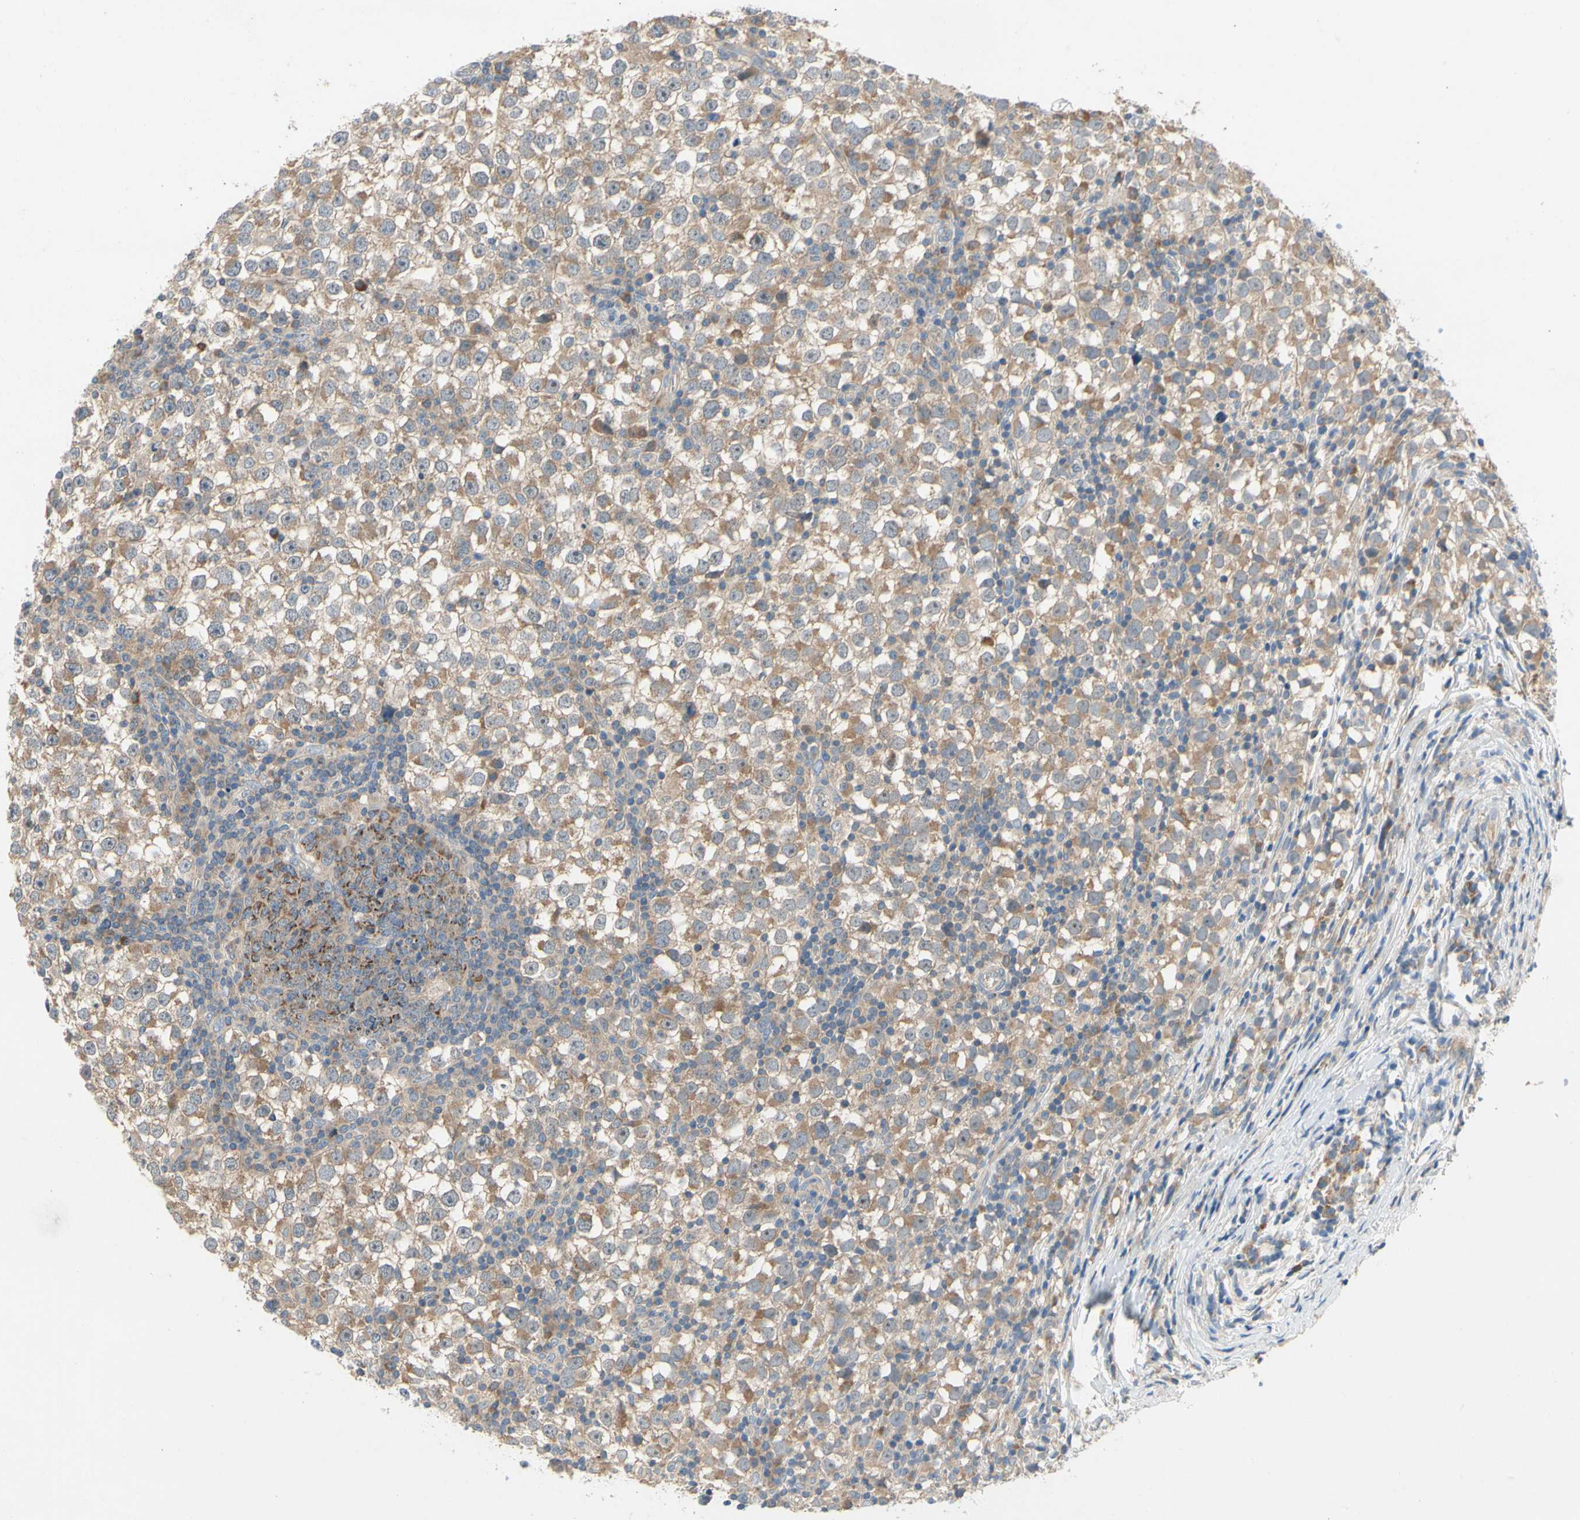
{"staining": {"intensity": "moderate", "quantity": ">75%", "location": "cytoplasmic/membranous"}, "tissue": "testis cancer", "cell_type": "Tumor cells", "image_type": "cancer", "snomed": [{"axis": "morphology", "description": "Seminoma, NOS"}, {"axis": "topography", "description": "Testis"}], "caption": "Testis cancer (seminoma) stained with IHC reveals moderate cytoplasmic/membranous positivity in about >75% of tumor cells.", "gene": "KLHDC8B", "patient": {"sex": "male", "age": 65}}